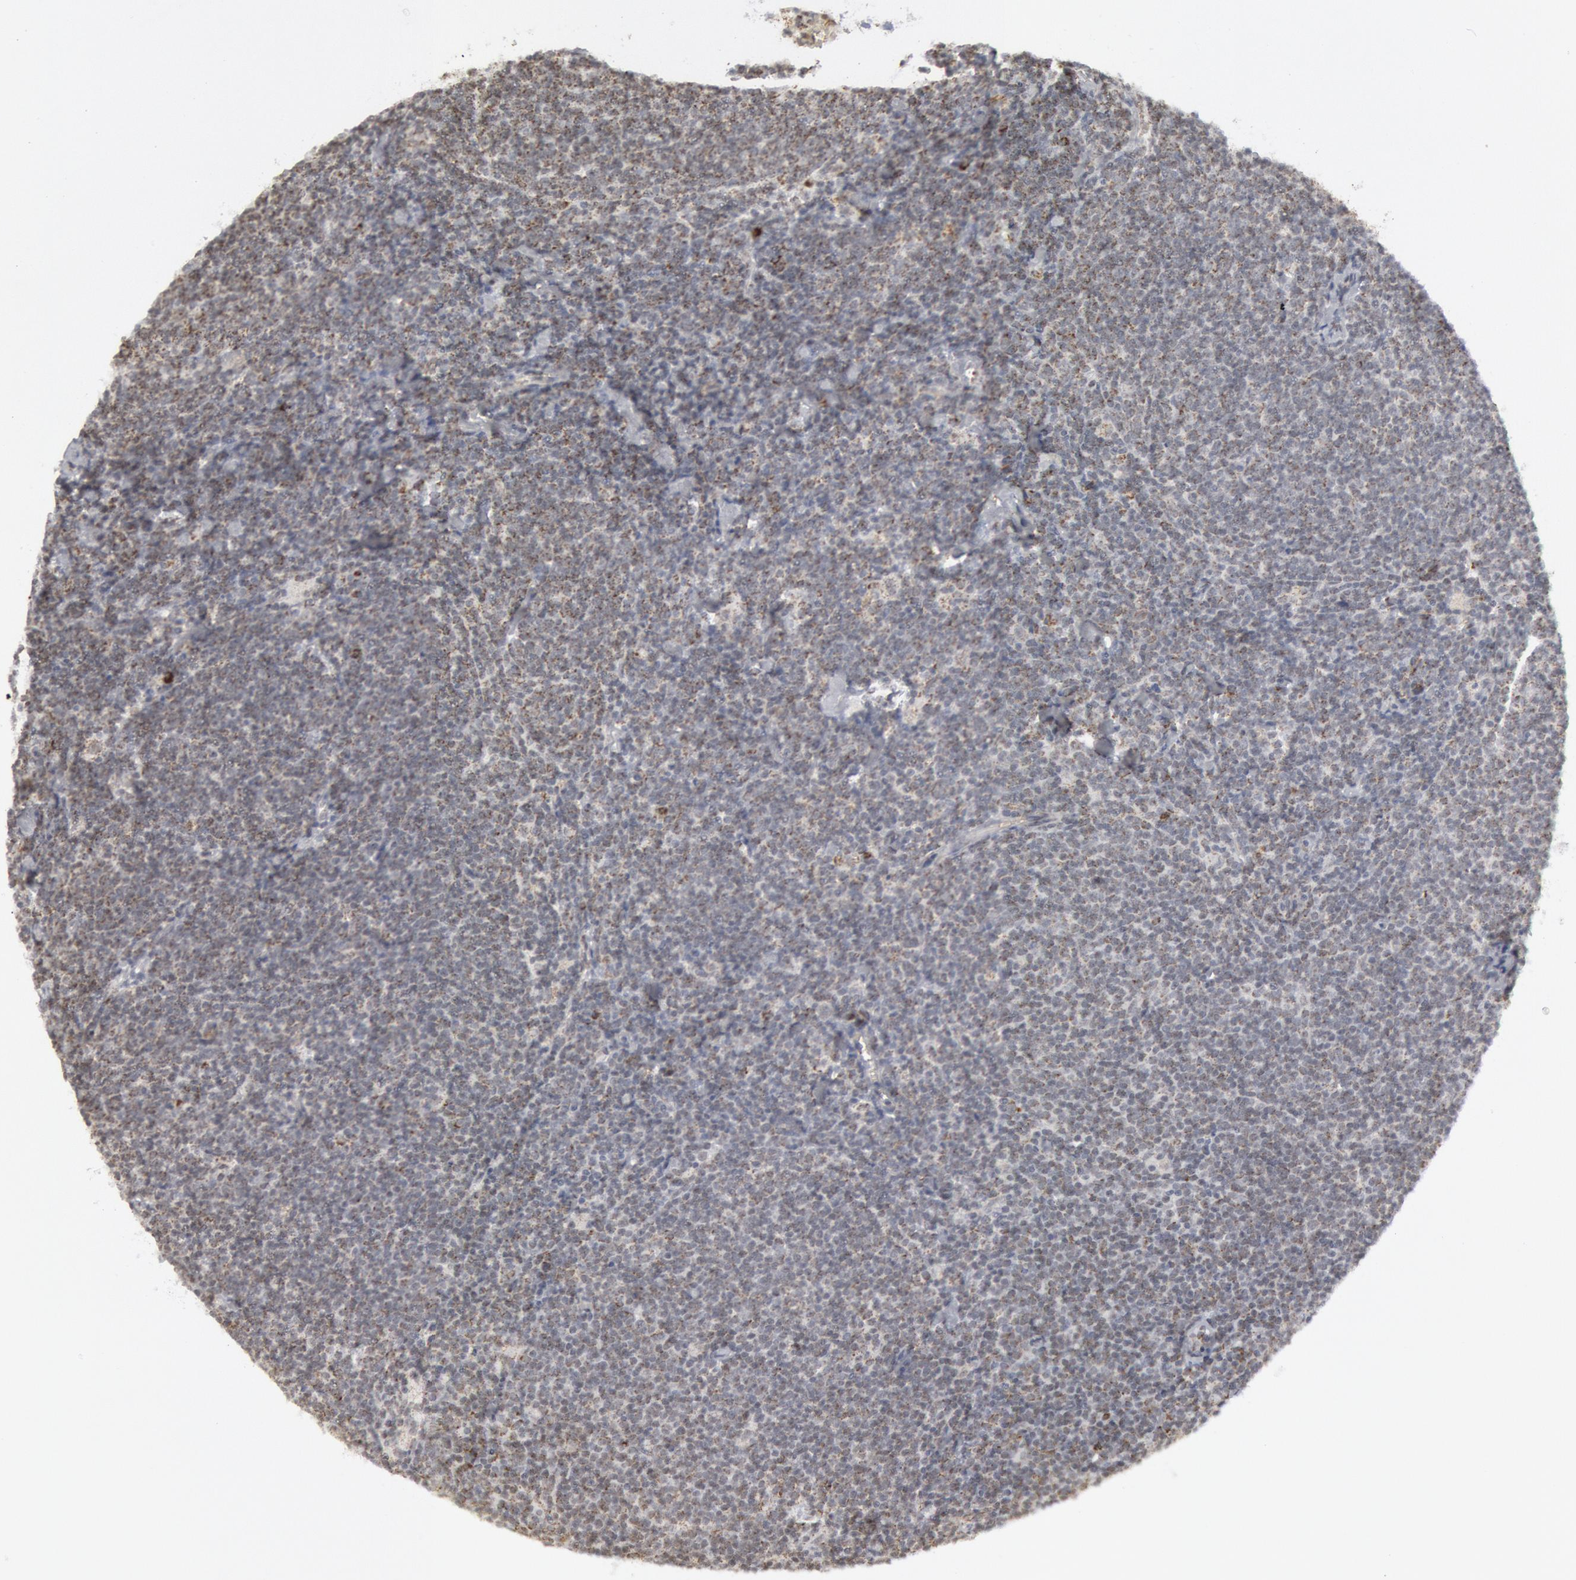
{"staining": {"intensity": "moderate", "quantity": "25%-75%", "location": "cytoplasmic/membranous"}, "tissue": "lymphoma", "cell_type": "Tumor cells", "image_type": "cancer", "snomed": [{"axis": "morphology", "description": "Malignant lymphoma, non-Hodgkin's type, Low grade"}, {"axis": "topography", "description": "Lymph node"}], "caption": "Immunohistochemical staining of lymphoma displays medium levels of moderate cytoplasmic/membranous protein staining in approximately 25%-75% of tumor cells.", "gene": "CASP9", "patient": {"sex": "male", "age": 65}}